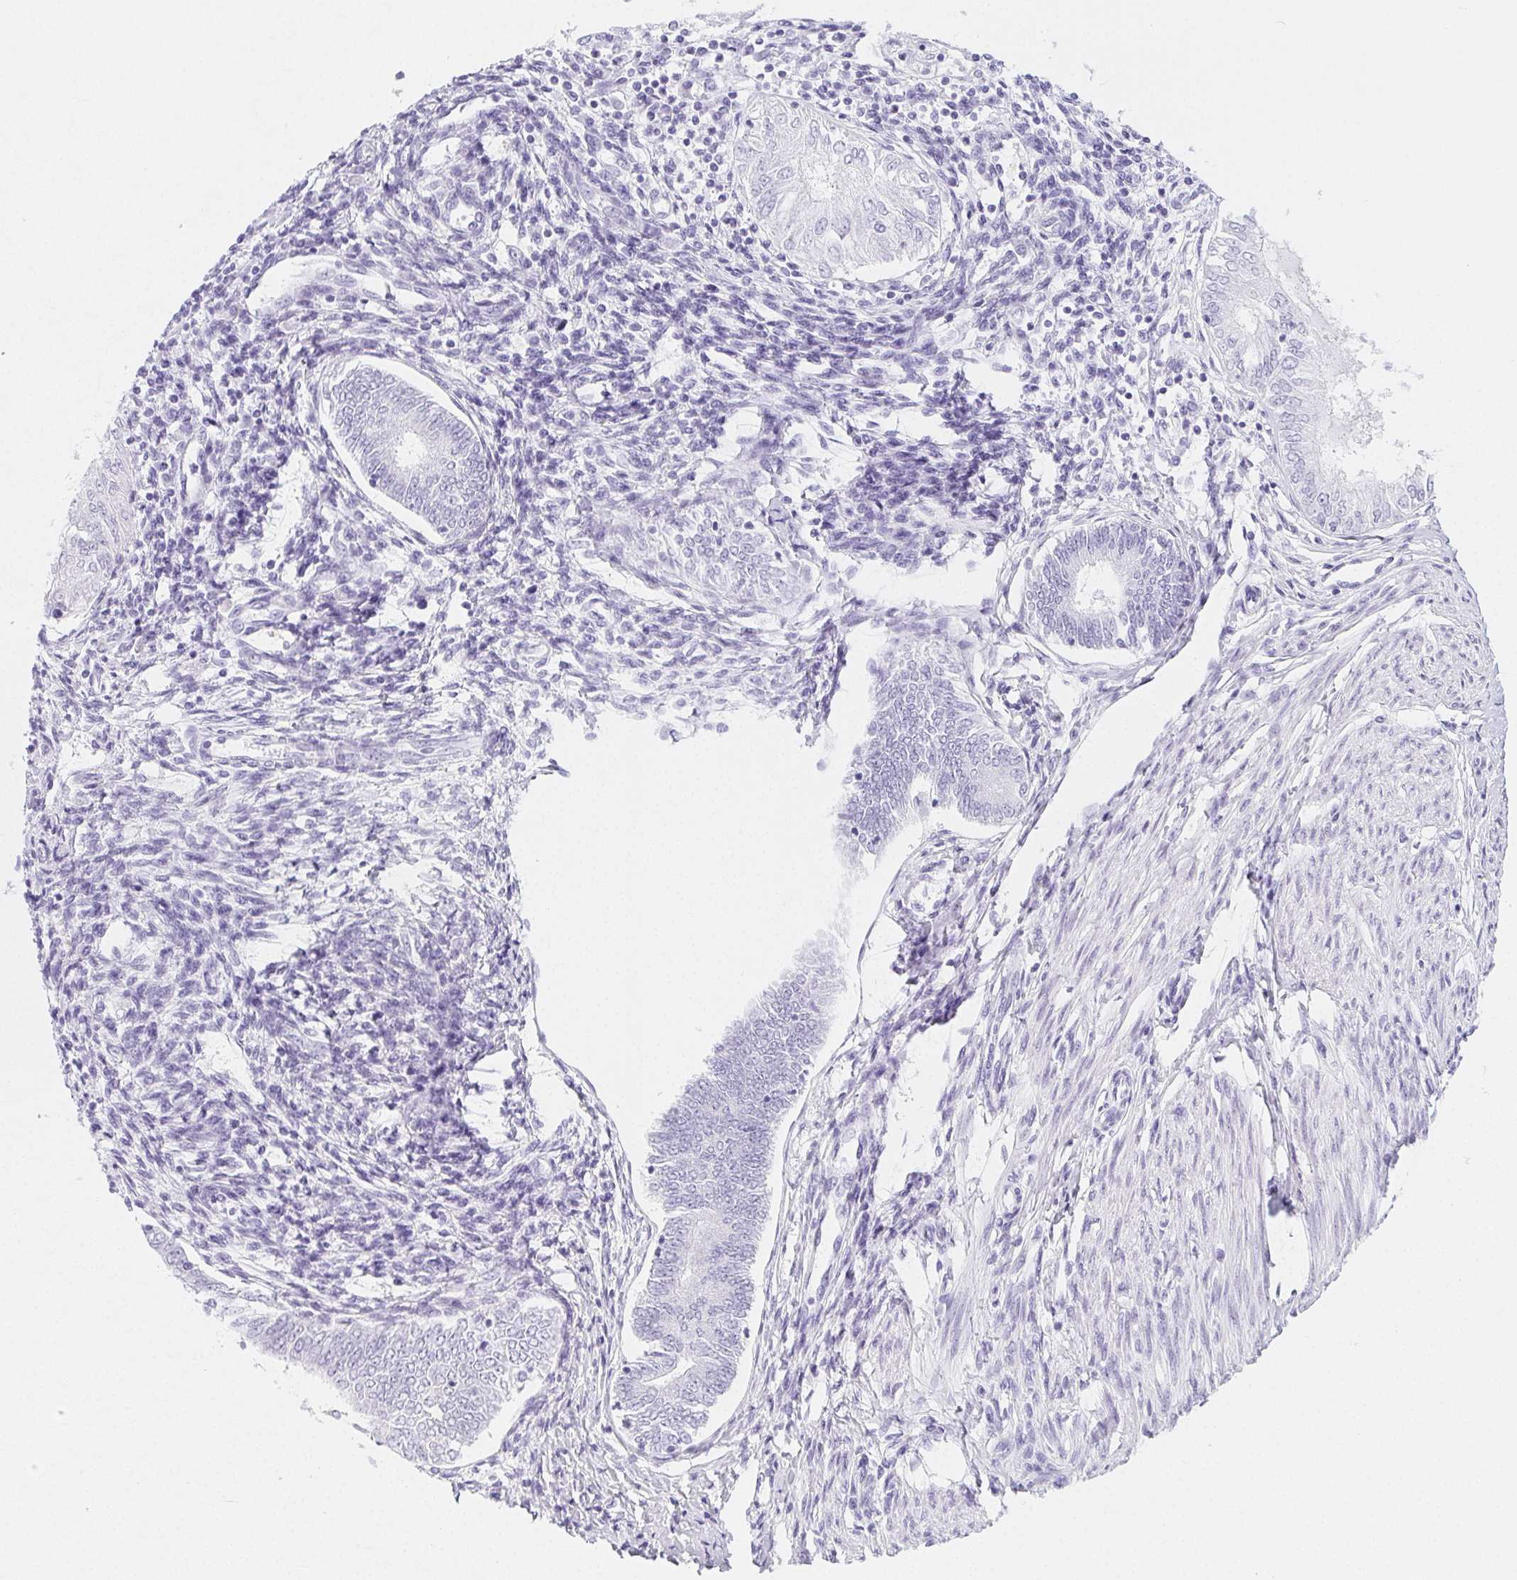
{"staining": {"intensity": "negative", "quantity": "none", "location": "none"}, "tissue": "endometrial cancer", "cell_type": "Tumor cells", "image_type": "cancer", "snomed": [{"axis": "morphology", "description": "Adenocarcinoma, NOS"}, {"axis": "topography", "description": "Endometrium"}], "caption": "There is no significant staining in tumor cells of adenocarcinoma (endometrial).", "gene": "ZBBX", "patient": {"sex": "female", "age": 68}}